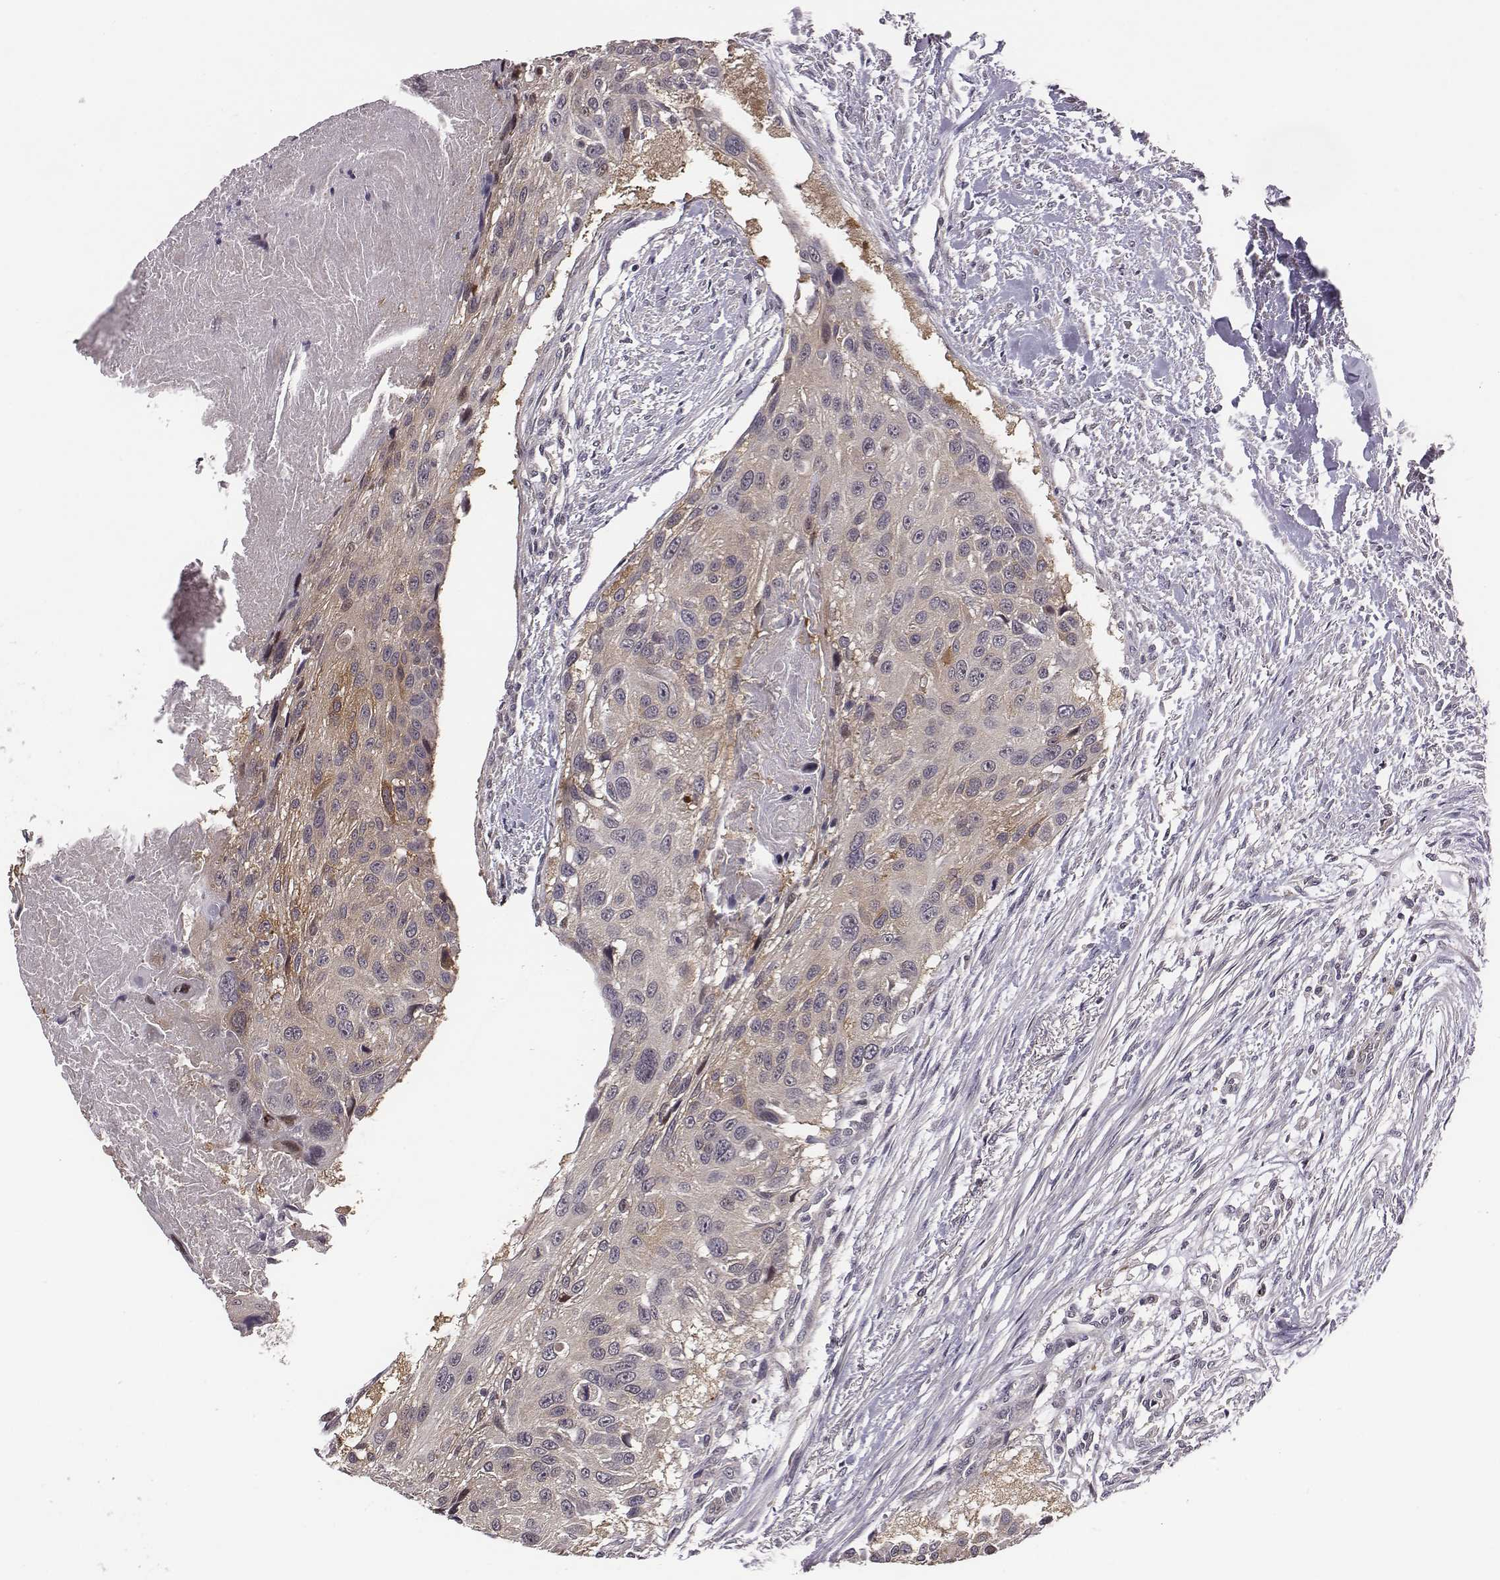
{"staining": {"intensity": "moderate", "quantity": "25%-75%", "location": "cytoplasmic/membranous"}, "tissue": "urothelial cancer", "cell_type": "Tumor cells", "image_type": "cancer", "snomed": [{"axis": "morphology", "description": "Urothelial carcinoma, NOS"}, {"axis": "topography", "description": "Urinary bladder"}], "caption": "A brown stain highlights moderate cytoplasmic/membranous staining of a protein in human urothelial cancer tumor cells. The protein of interest is stained brown, and the nuclei are stained in blue (DAB (3,3'-diaminobenzidine) IHC with brightfield microscopy, high magnification).", "gene": "SMURF2", "patient": {"sex": "male", "age": 55}}